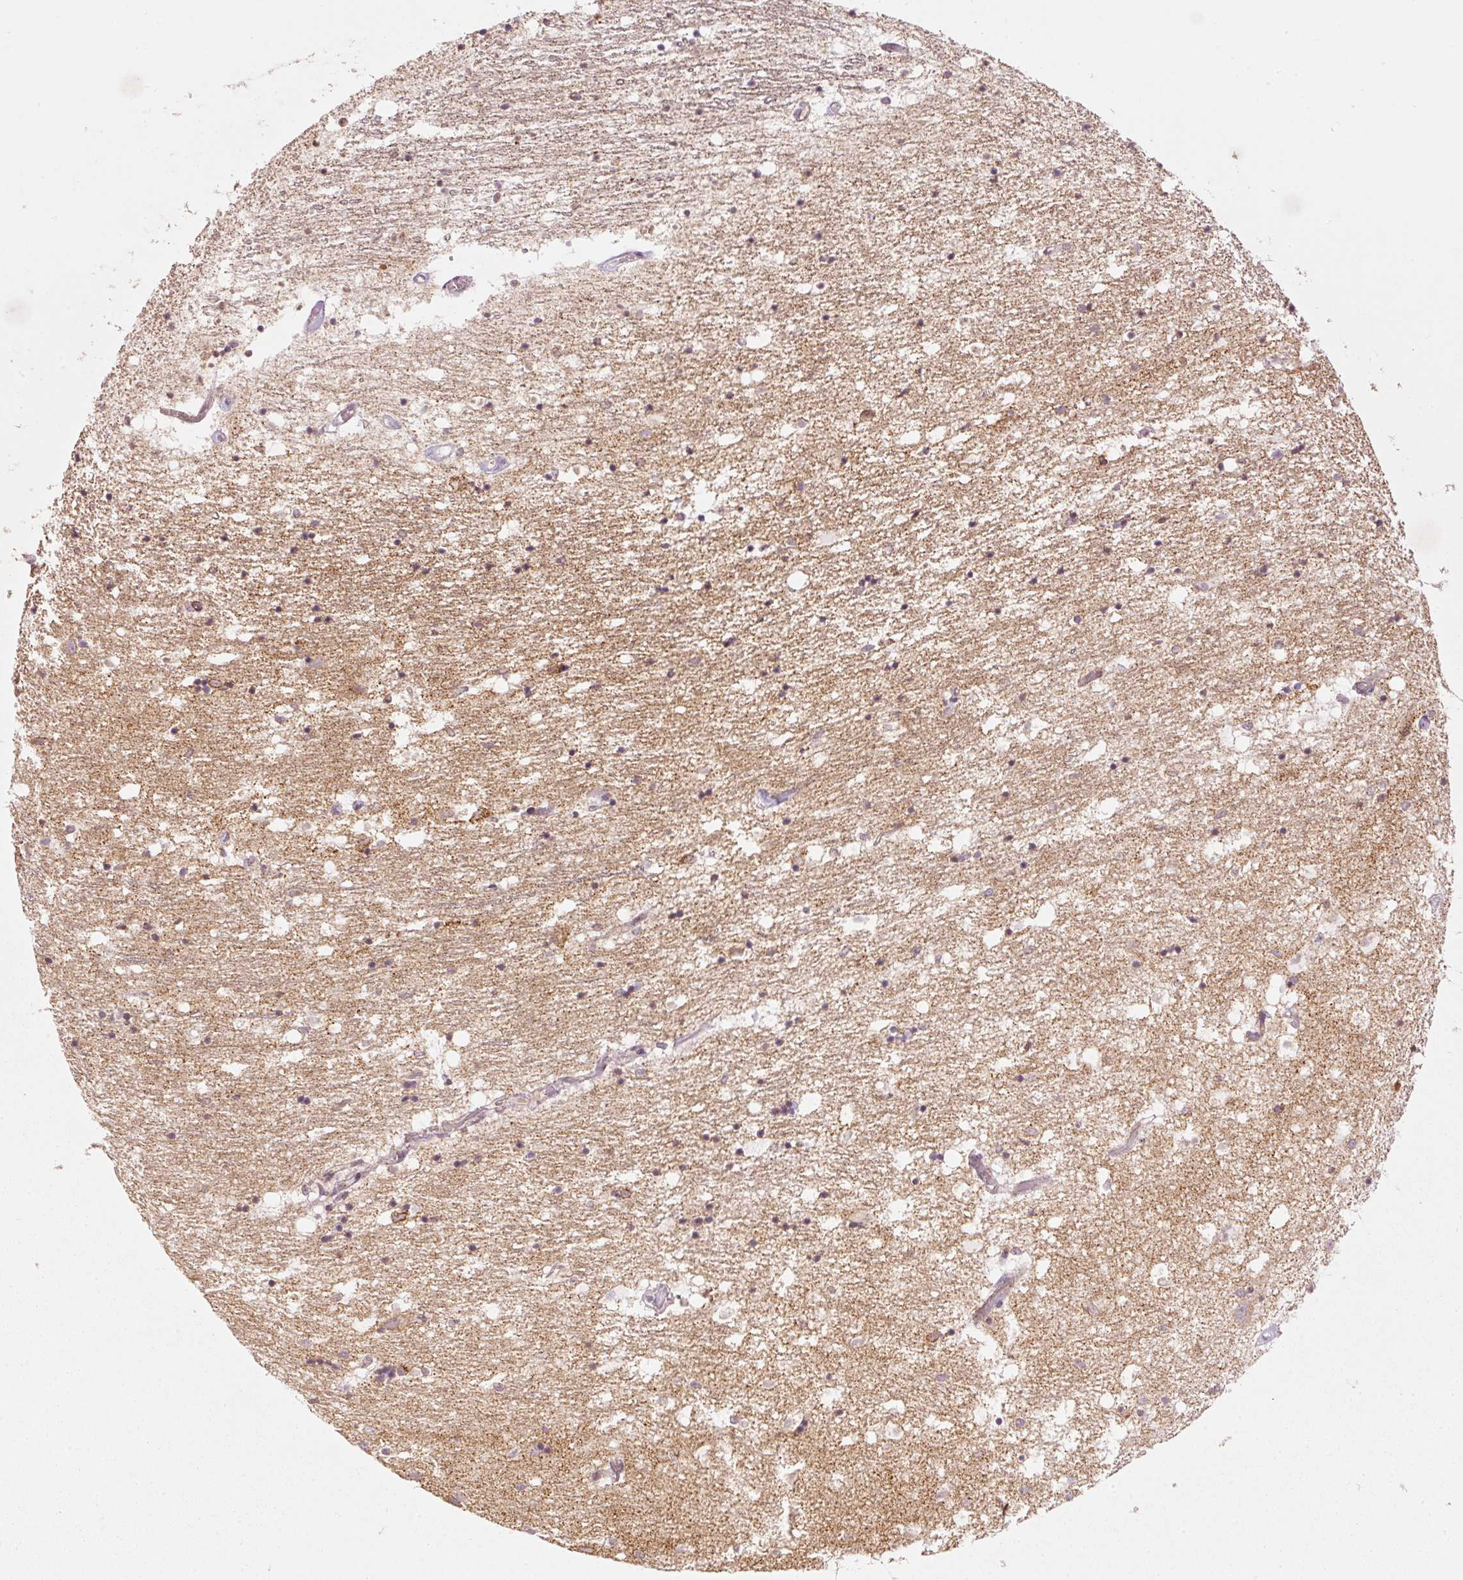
{"staining": {"intensity": "moderate", "quantity": "25%-75%", "location": "cytoplasmic/membranous"}, "tissue": "caudate", "cell_type": "Glial cells", "image_type": "normal", "snomed": [{"axis": "morphology", "description": "Normal tissue, NOS"}, {"axis": "topography", "description": "Lateral ventricle wall"}], "caption": "Immunohistochemistry (IHC) micrograph of normal caudate stained for a protein (brown), which demonstrates medium levels of moderate cytoplasmic/membranous positivity in approximately 25%-75% of glial cells.", "gene": "TOB2", "patient": {"sex": "male", "age": 58}}